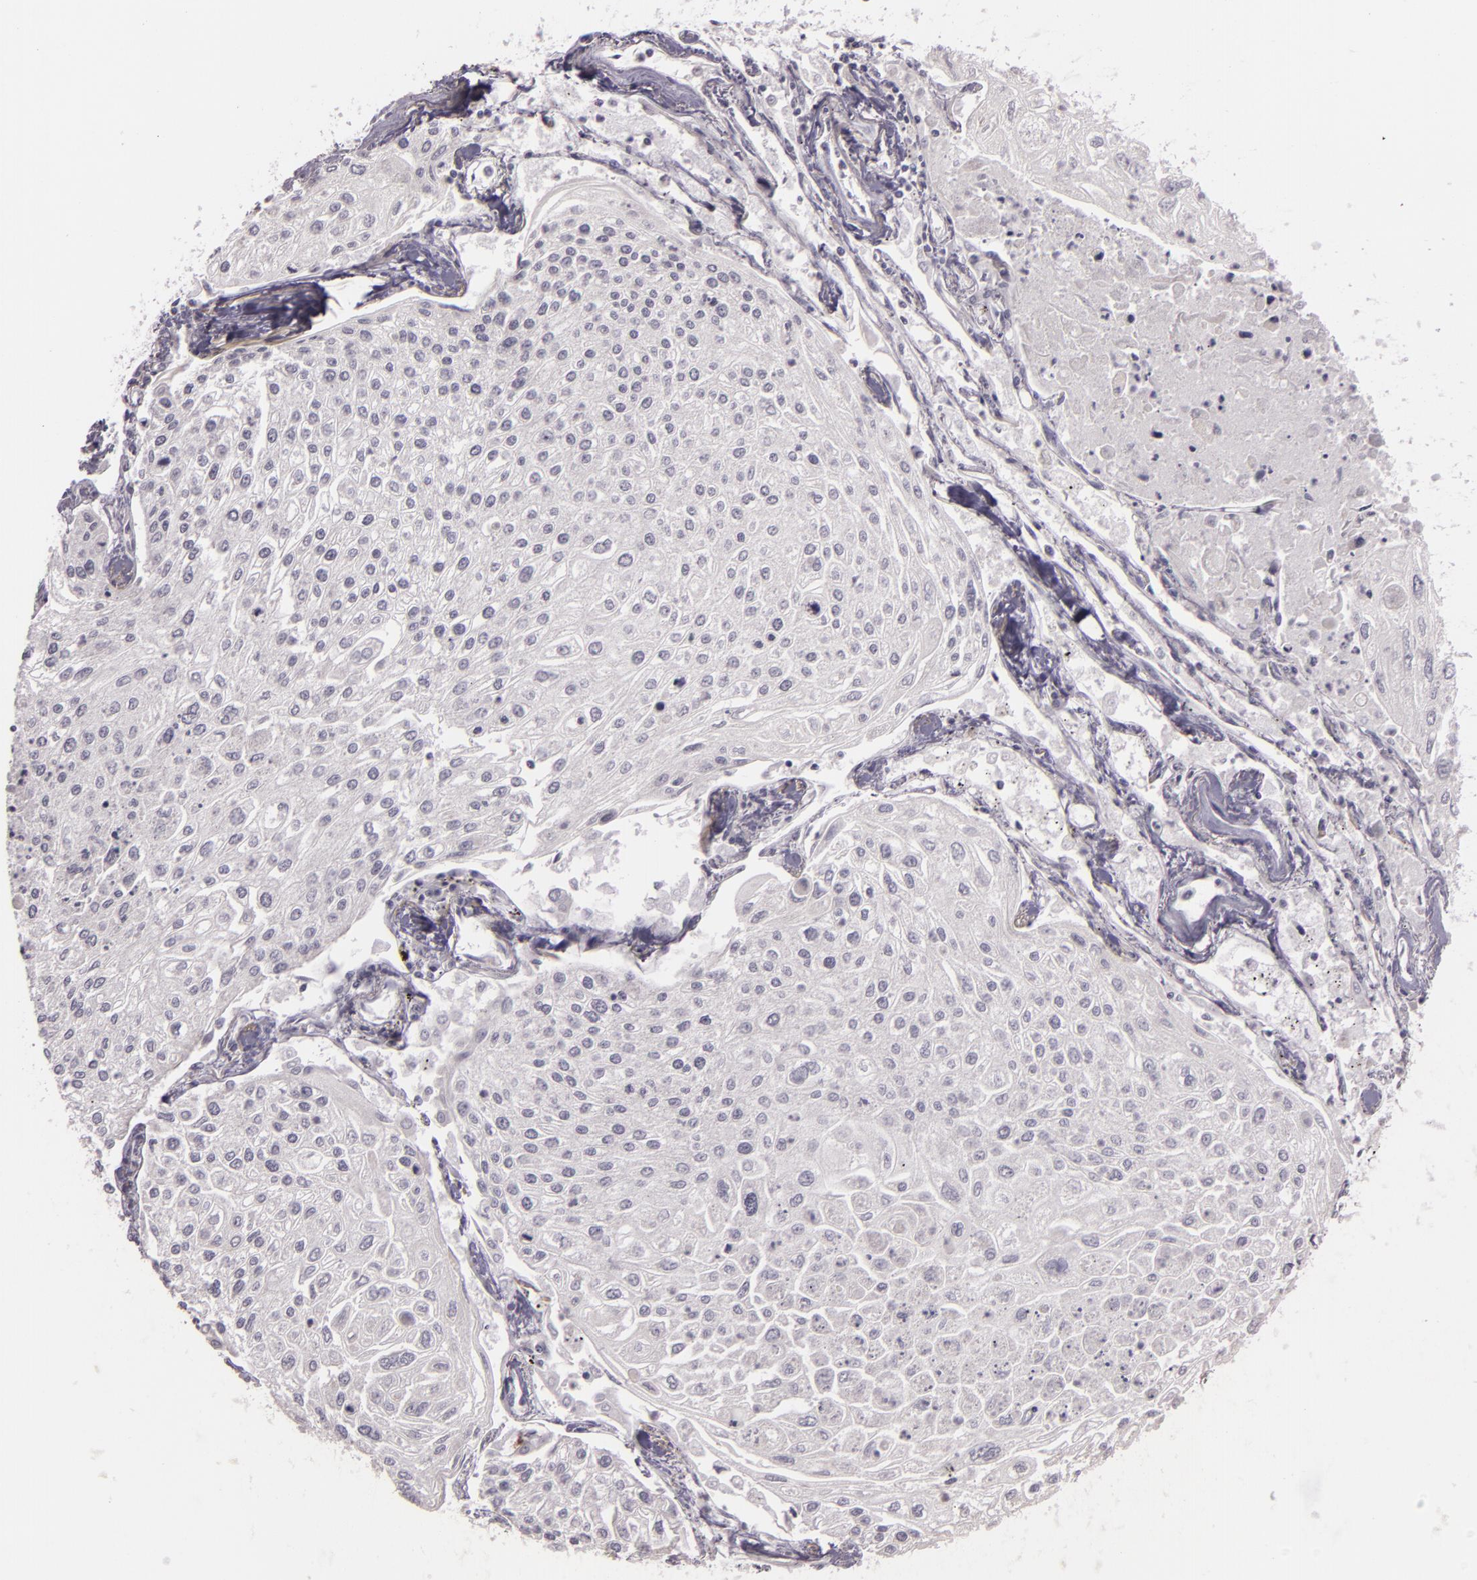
{"staining": {"intensity": "negative", "quantity": "none", "location": "none"}, "tissue": "lung cancer", "cell_type": "Tumor cells", "image_type": "cancer", "snomed": [{"axis": "morphology", "description": "Squamous cell carcinoma, NOS"}, {"axis": "topography", "description": "Lung"}], "caption": "DAB immunohistochemical staining of human lung squamous cell carcinoma exhibits no significant expression in tumor cells.", "gene": "RALGAPA1", "patient": {"sex": "male", "age": 75}}